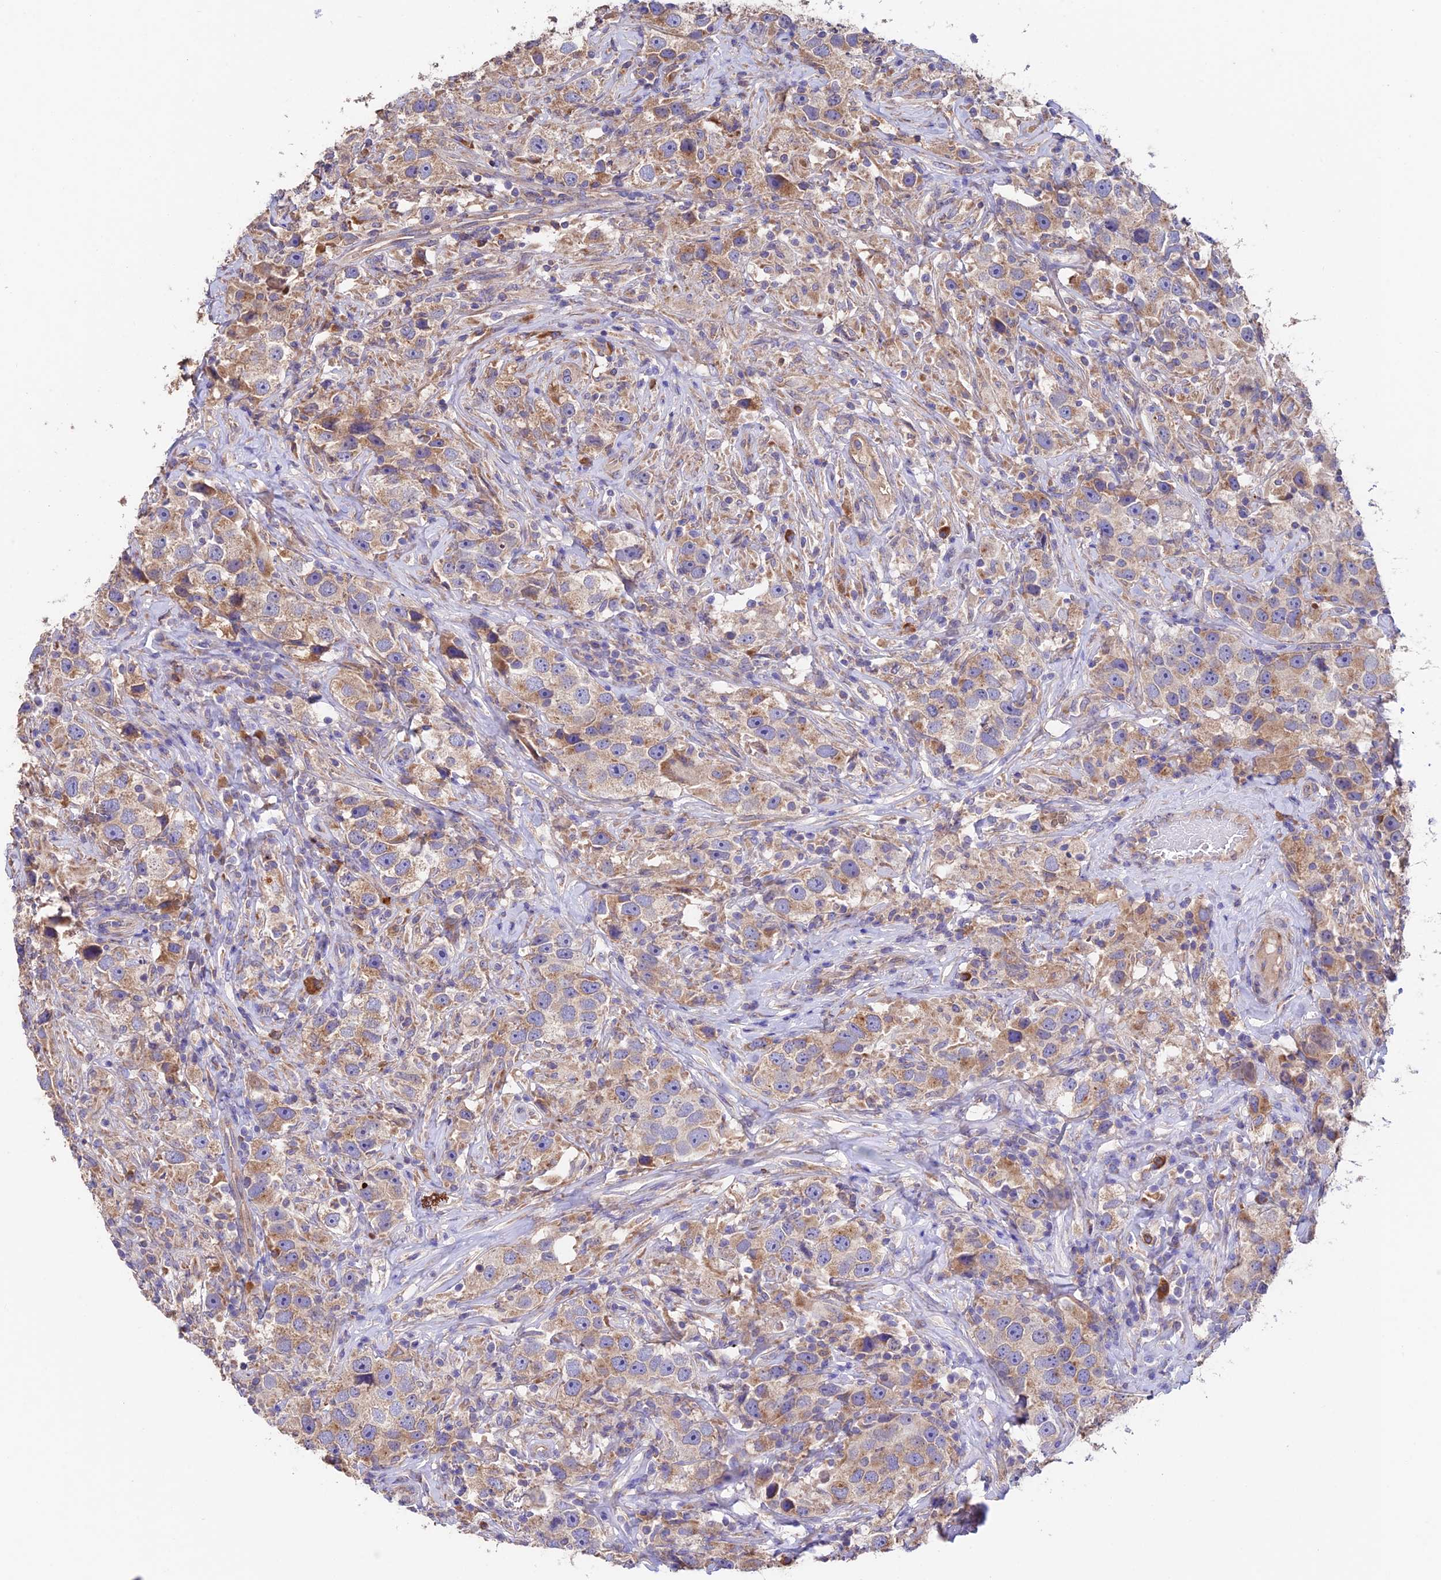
{"staining": {"intensity": "moderate", "quantity": "25%-75%", "location": "cytoplasmic/membranous"}, "tissue": "testis cancer", "cell_type": "Tumor cells", "image_type": "cancer", "snomed": [{"axis": "morphology", "description": "Seminoma, NOS"}, {"axis": "topography", "description": "Testis"}], "caption": "A brown stain highlights moderate cytoplasmic/membranous staining of a protein in testis cancer (seminoma) tumor cells.", "gene": "EMC3", "patient": {"sex": "male", "age": 49}}